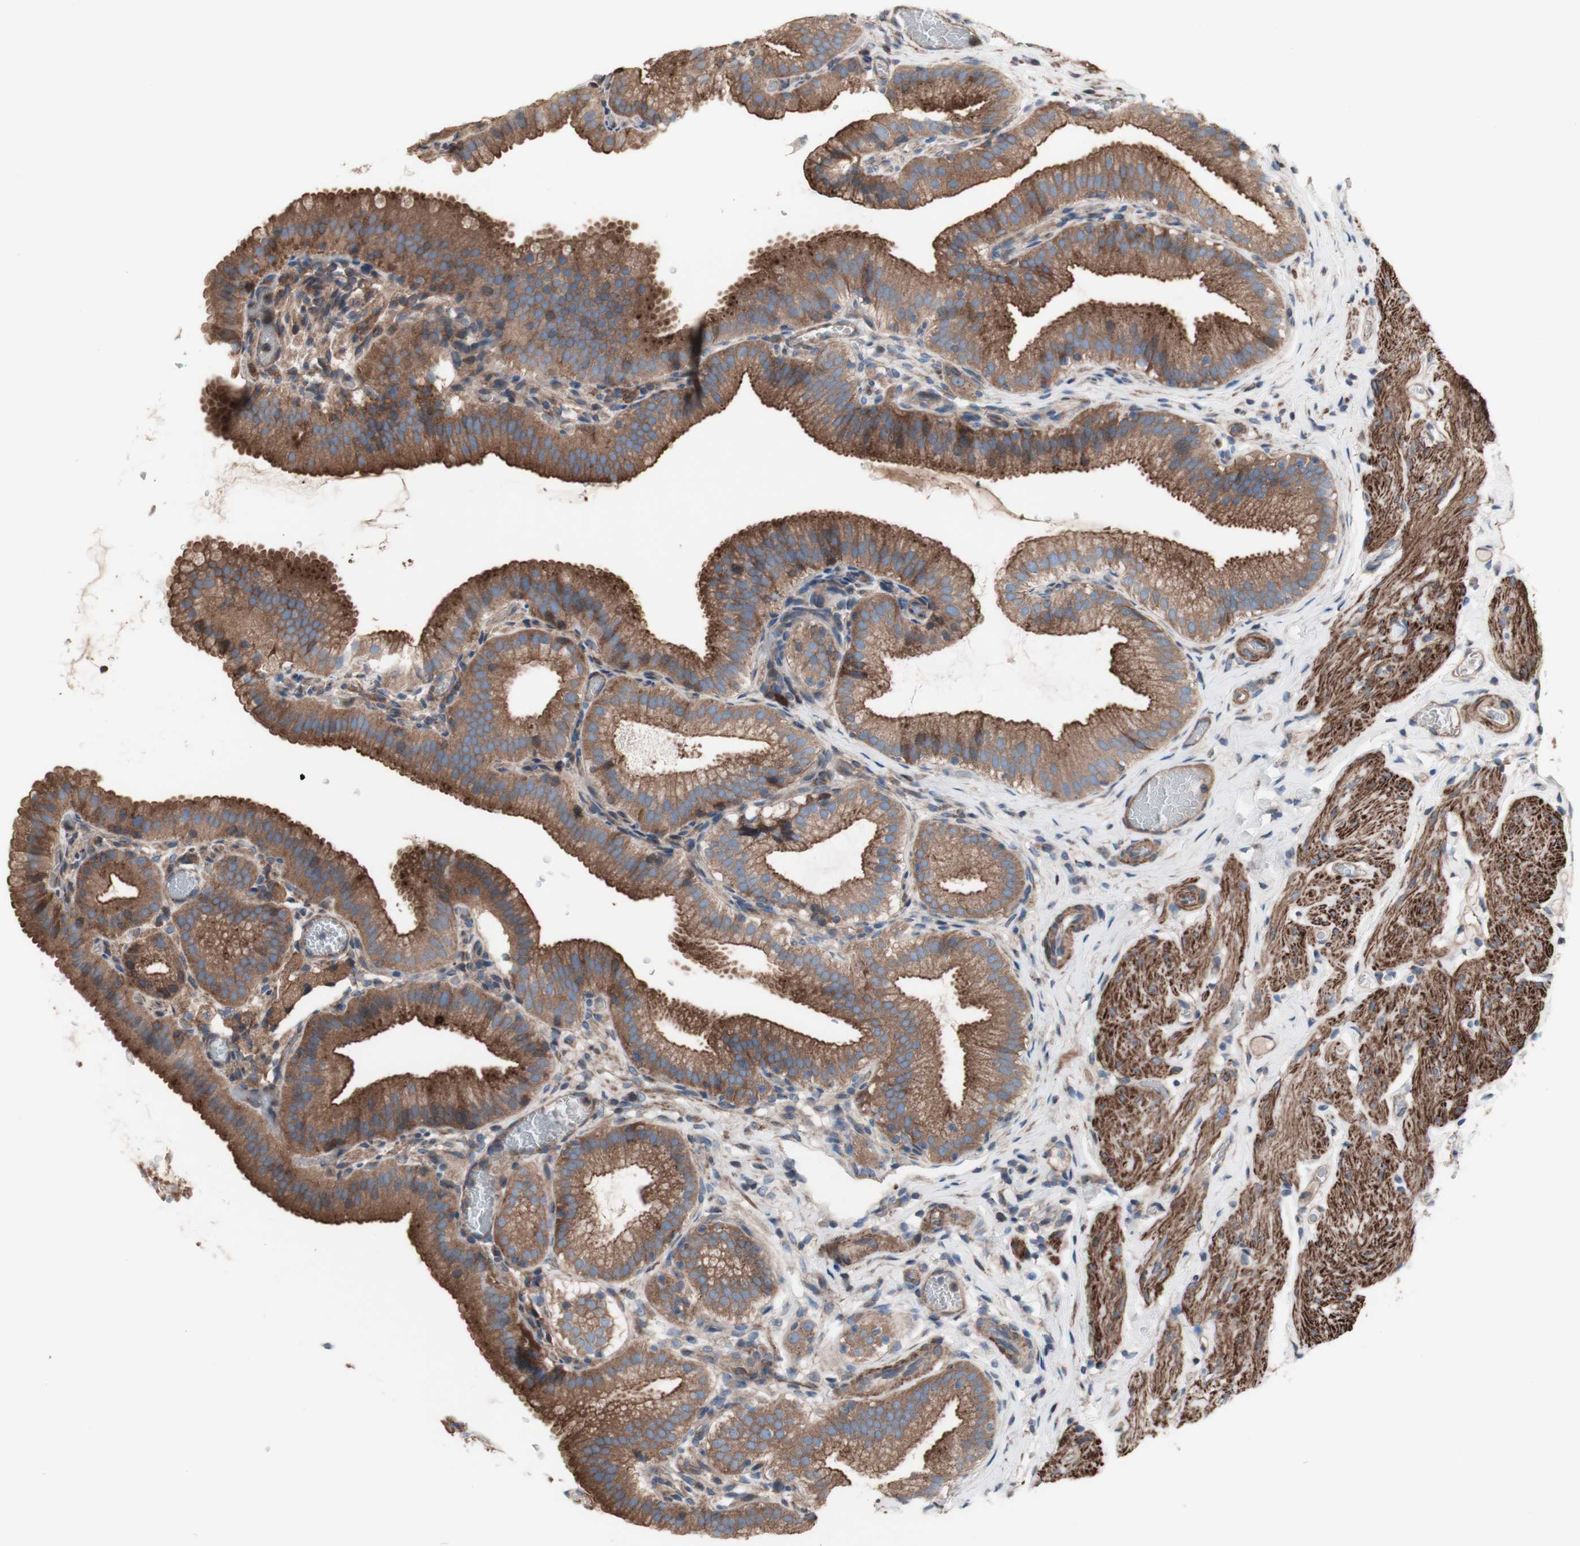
{"staining": {"intensity": "moderate", "quantity": ">75%", "location": "cytoplasmic/membranous"}, "tissue": "gallbladder", "cell_type": "Glandular cells", "image_type": "normal", "snomed": [{"axis": "morphology", "description": "Normal tissue, NOS"}, {"axis": "topography", "description": "Gallbladder"}], "caption": "Benign gallbladder was stained to show a protein in brown. There is medium levels of moderate cytoplasmic/membranous staining in about >75% of glandular cells.", "gene": "COPB1", "patient": {"sex": "male", "age": 54}}